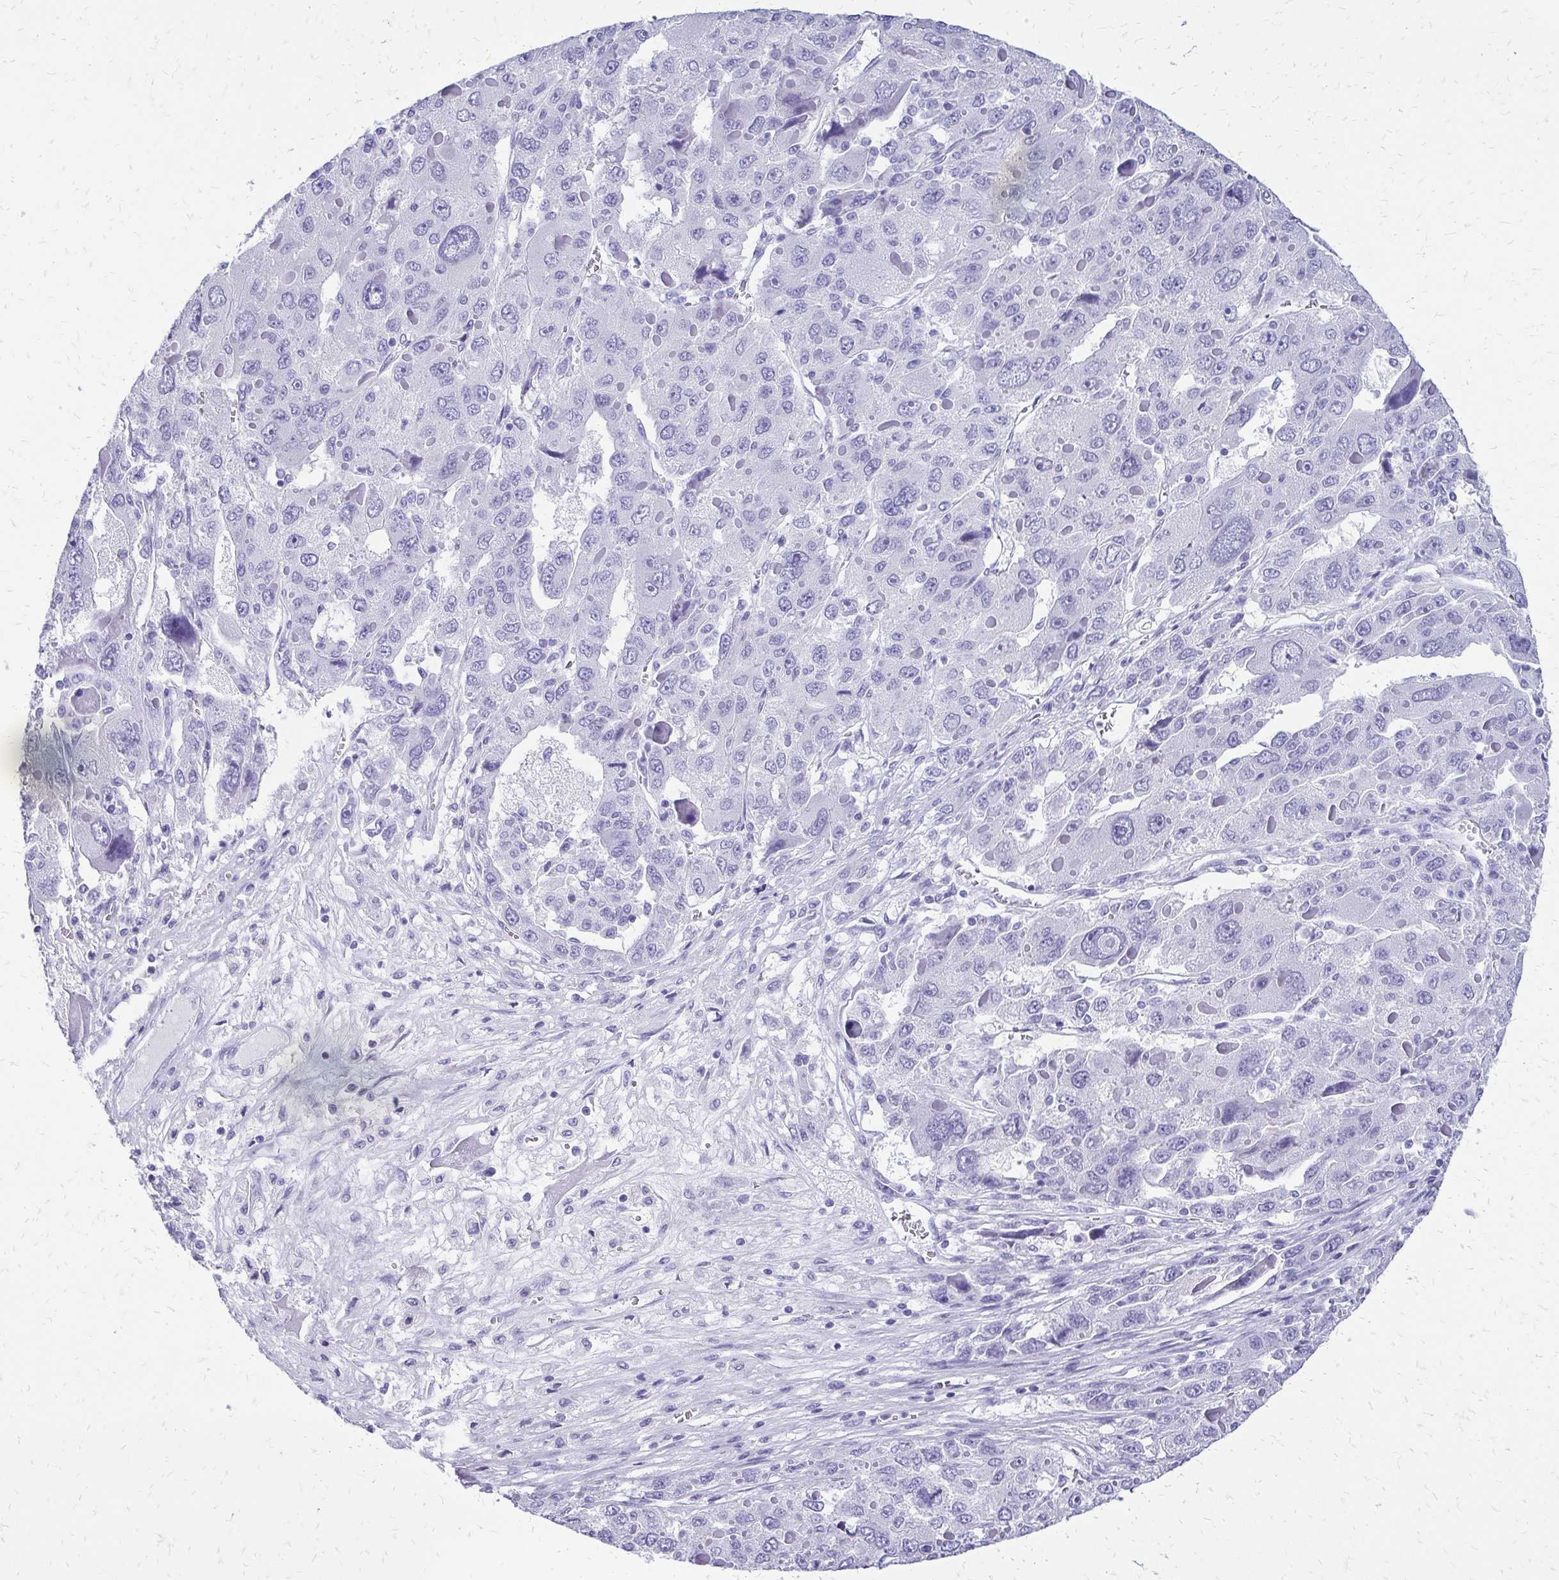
{"staining": {"intensity": "negative", "quantity": "none", "location": "none"}, "tissue": "liver cancer", "cell_type": "Tumor cells", "image_type": "cancer", "snomed": [{"axis": "morphology", "description": "Carcinoma, Hepatocellular, NOS"}, {"axis": "topography", "description": "Liver"}], "caption": "High power microscopy histopathology image of an immunohistochemistry photomicrograph of liver hepatocellular carcinoma, revealing no significant positivity in tumor cells.", "gene": "SLC32A1", "patient": {"sex": "female", "age": 41}}